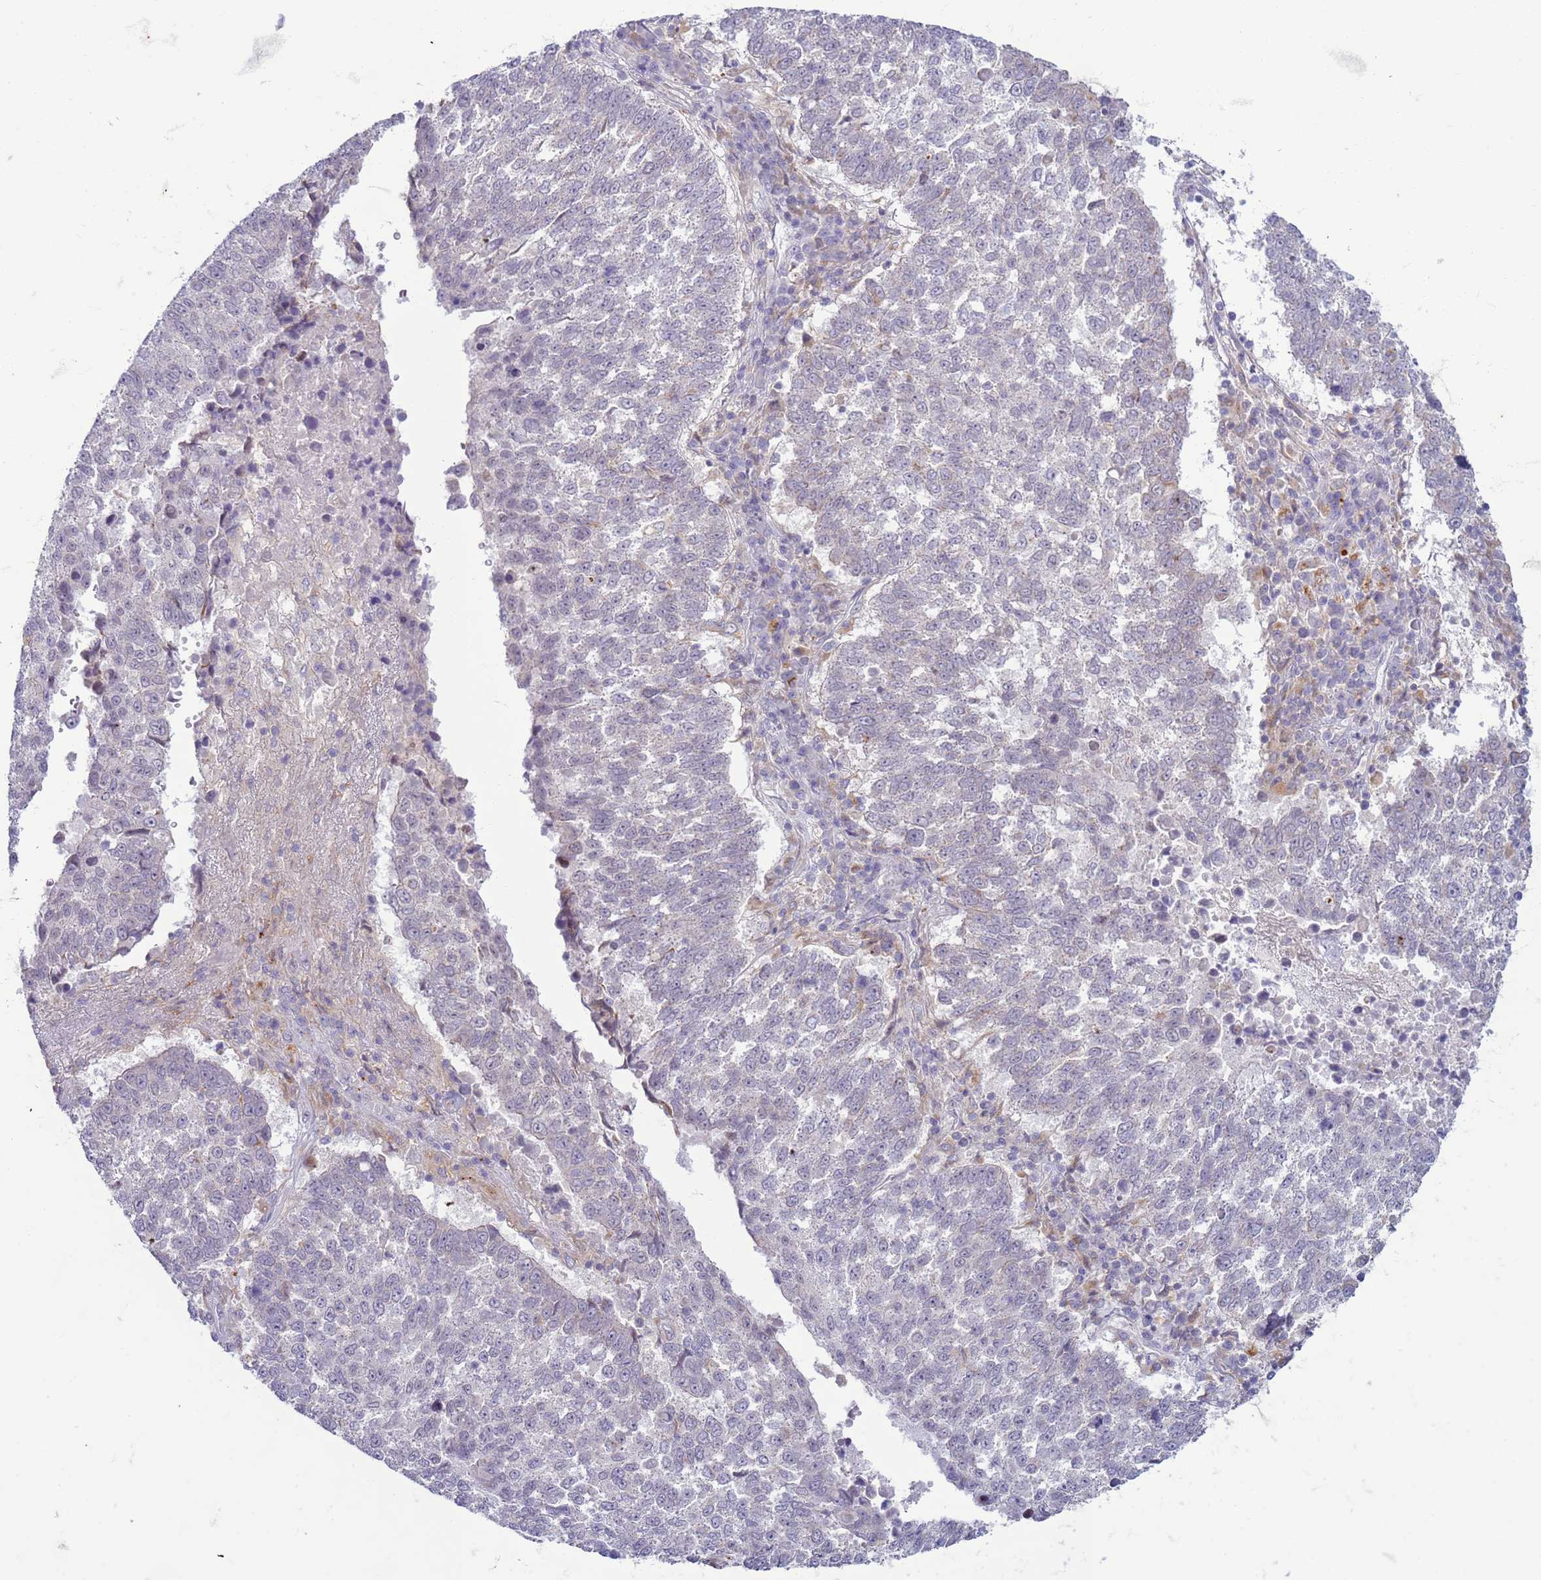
{"staining": {"intensity": "negative", "quantity": "none", "location": "none"}, "tissue": "lung cancer", "cell_type": "Tumor cells", "image_type": "cancer", "snomed": [{"axis": "morphology", "description": "Squamous cell carcinoma, NOS"}, {"axis": "topography", "description": "Lung"}], "caption": "Human lung cancer stained for a protein using immunohistochemistry (IHC) exhibits no staining in tumor cells.", "gene": "SLC15A3", "patient": {"sex": "male", "age": 73}}